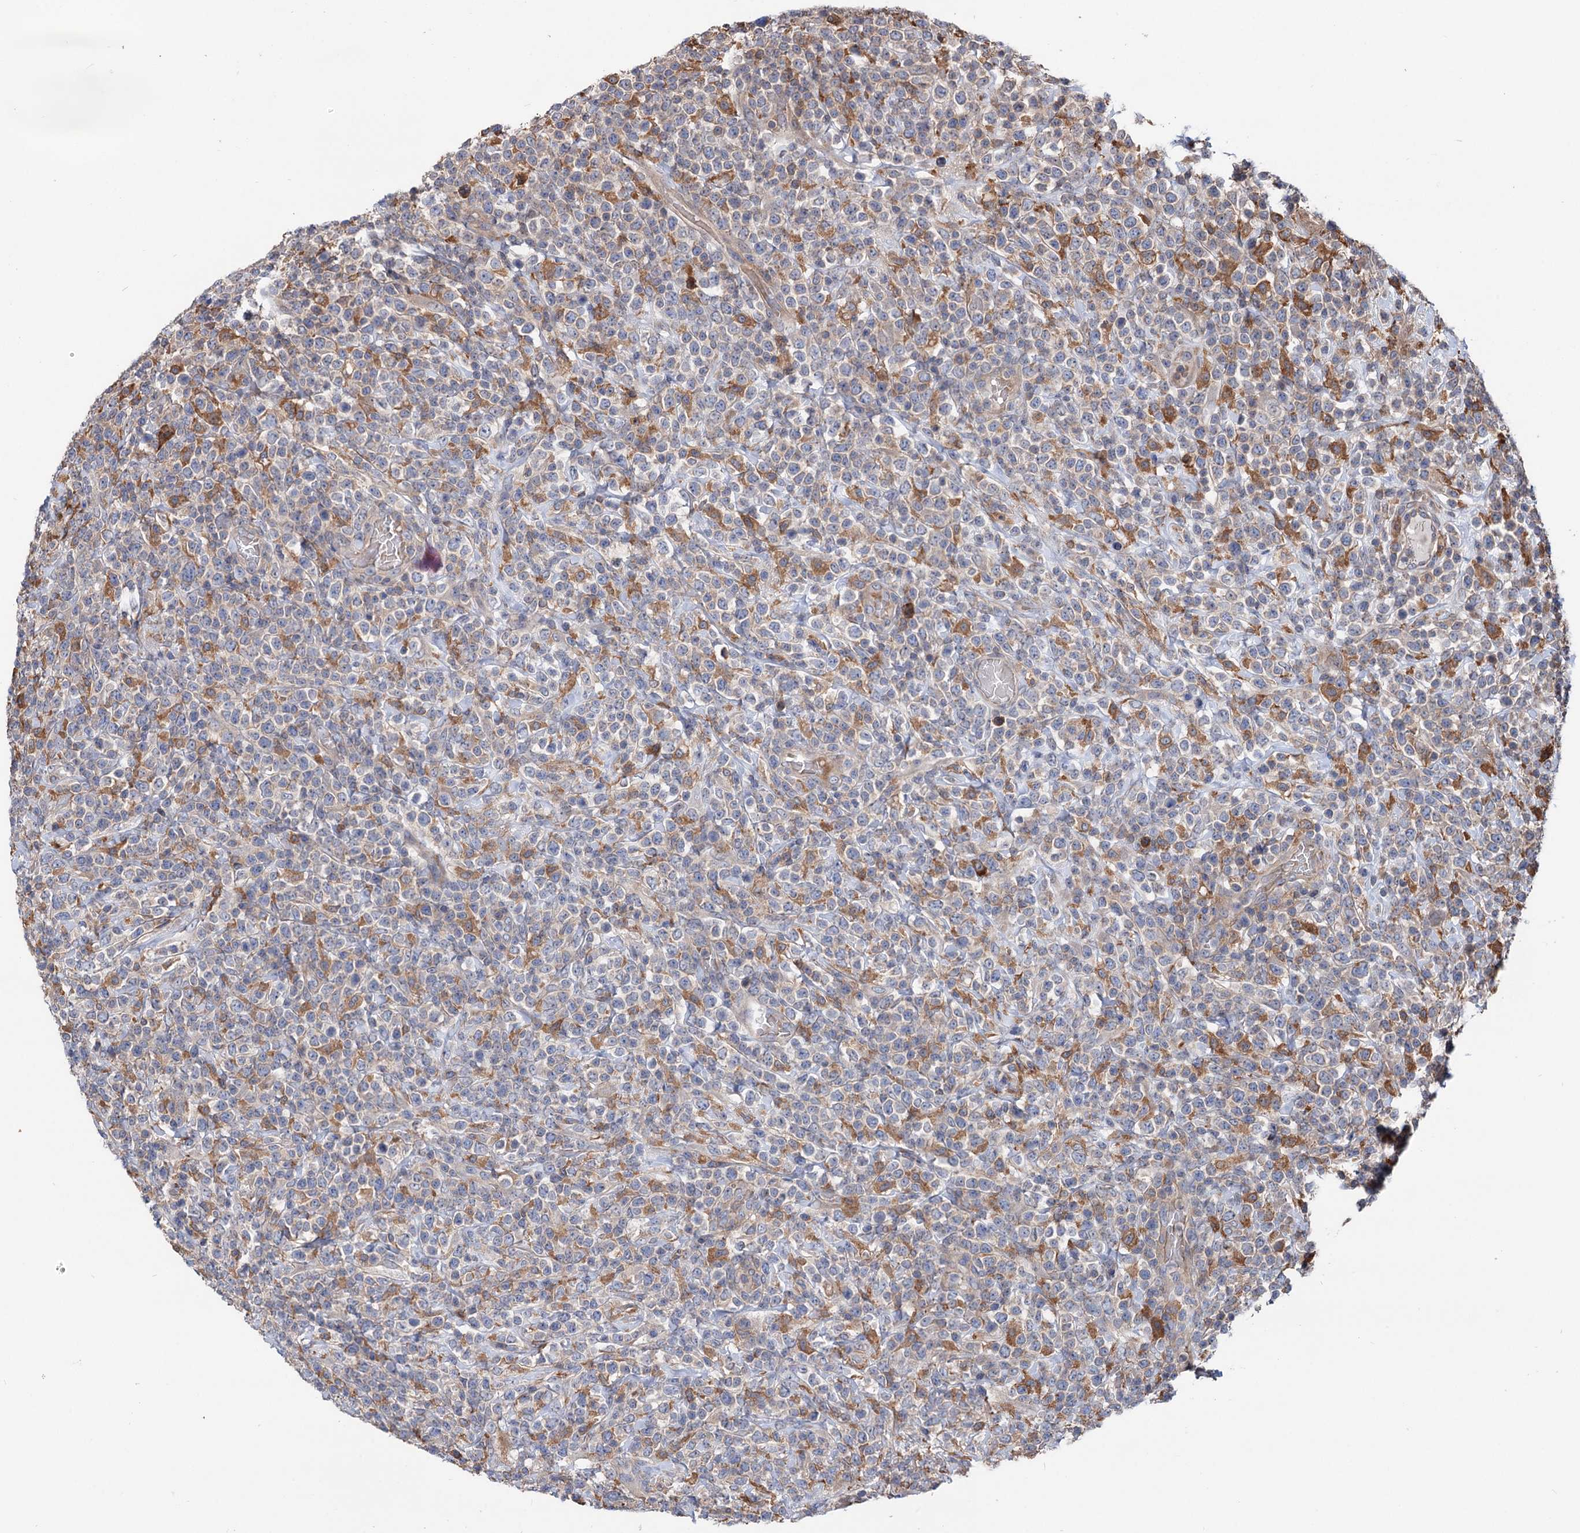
{"staining": {"intensity": "weak", "quantity": "<25%", "location": "cytoplasmic/membranous"}, "tissue": "lymphoma", "cell_type": "Tumor cells", "image_type": "cancer", "snomed": [{"axis": "morphology", "description": "Malignant lymphoma, non-Hodgkin's type, High grade"}, {"axis": "topography", "description": "Colon"}], "caption": "Lymphoma stained for a protein using IHC demonstrates no expression tumor cells.", "gene": "RNF111", "patient": {"sex": "female", "age": 53}}